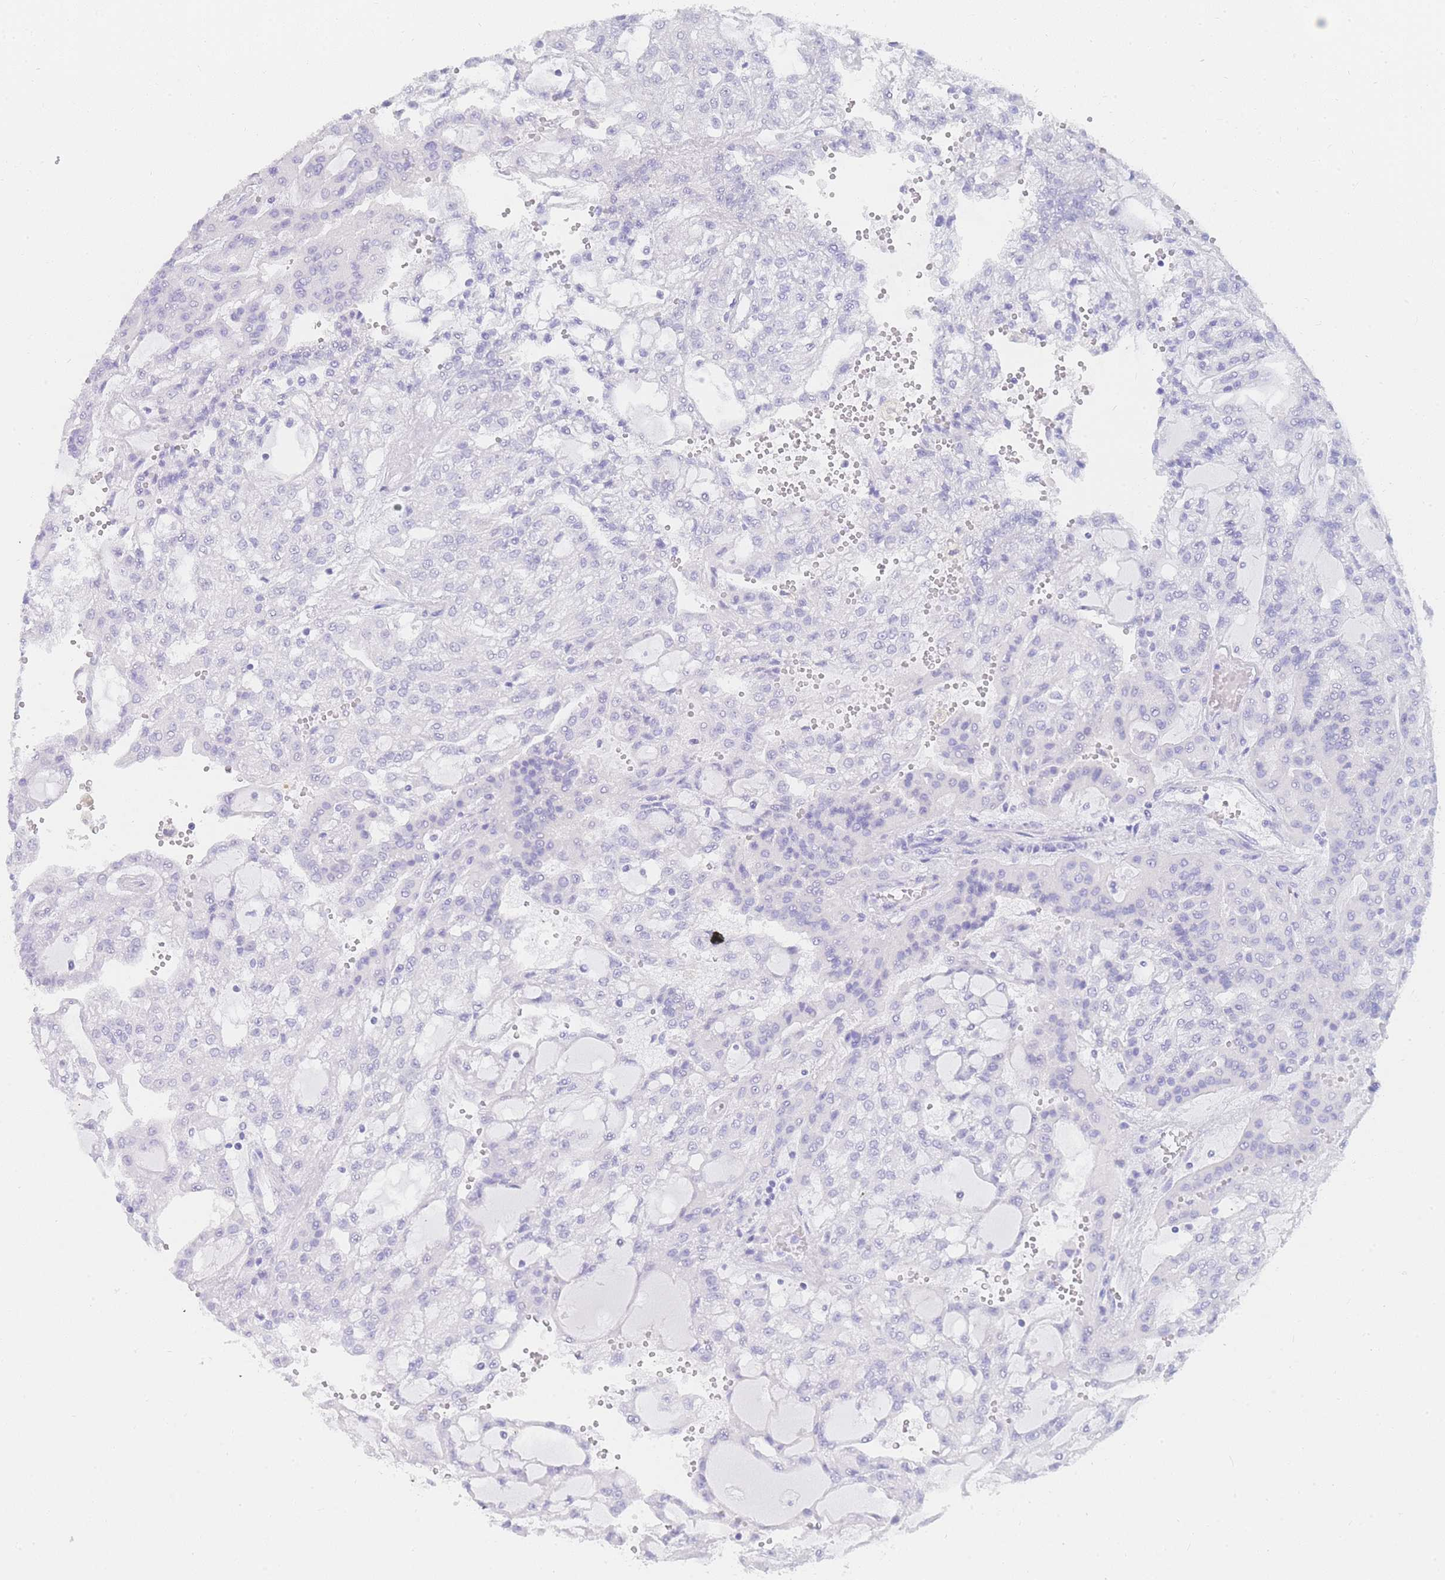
{"staining": {"intensity": "negative", "quantity": "none", "location": "none"}, "tissue": "renal cancer", "cell_type": "Tumor cells", "image_type": "cancer", "snomed": [{"axis": "morphology", "description": "Adenocarcinoma, NOS"}, {"axis": "topography", "description": "Kidney"}], "caption": "Image shows no significant protein staining in tumor cells of adenocarcinoma (renal).", "gene": "LZTFL1", "patient": {"sex": "male", "age": 63}}